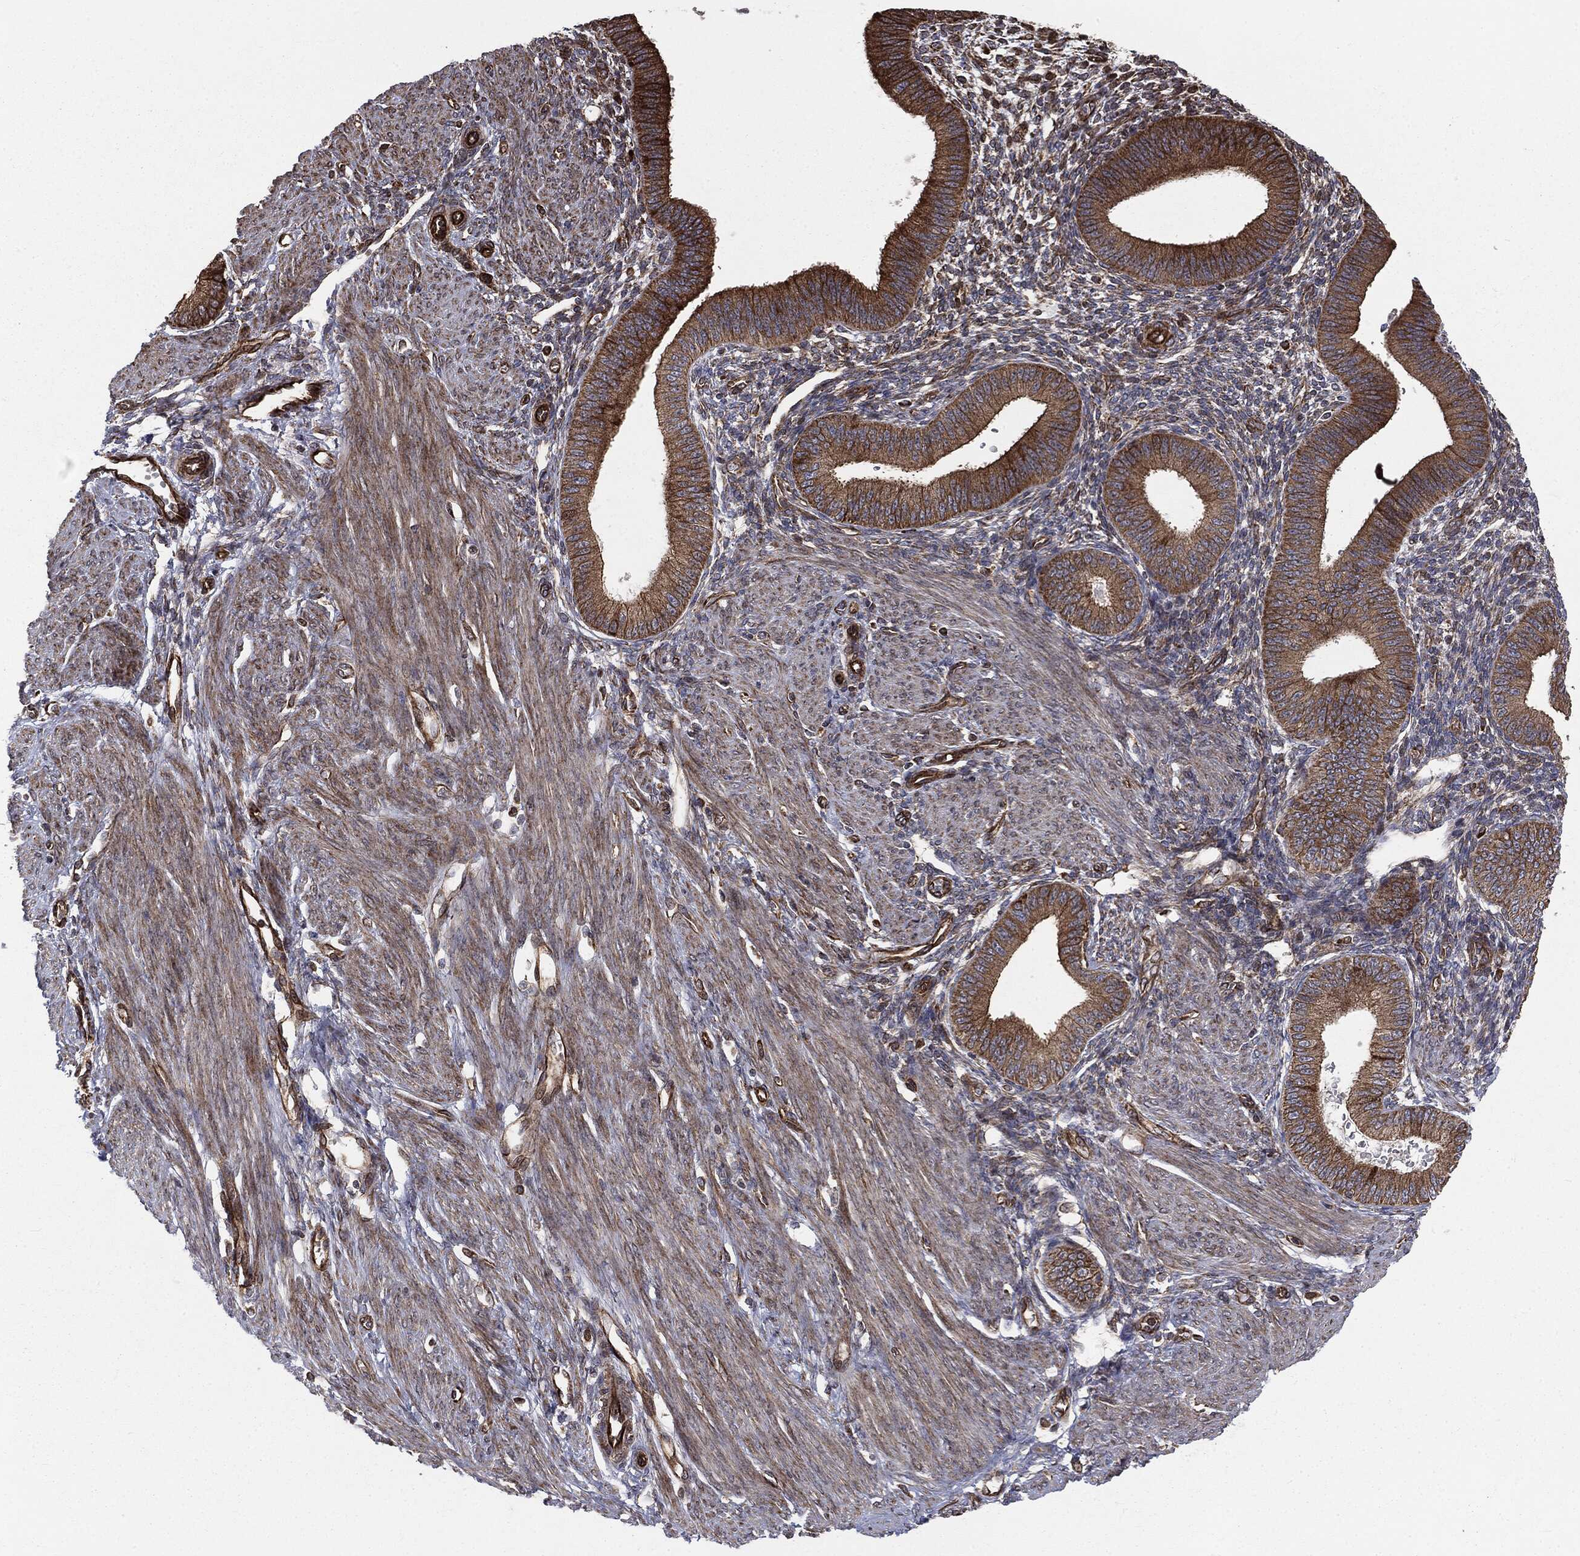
{"staining": {"intensity": "strong", "quantity": "<25%", "location": "cytoplasmic/membranous"}, "tissue": "endometrium", "cell_type": "Cells in endometrial stroma", "image_type": "normal", "snomed": [{"axis": "morphology", "description": "Normal tissue, NOS"}, {"axis": "topography", "description": "Endometrium"}], "caption": "Cells in endometrial stroma demonstrate medium levels of strong cytoplasmic/membranous staining in approximately <25% of cells in benign human endometrium. The staining is performed using DAB (3,3'-diaminobenzidine) brown chromogen to label protein expression. The nuclei are counter-stained blue using hematoxylin.", "gene": "CYLD", "patient": {"sex": "female", "age": 39}}